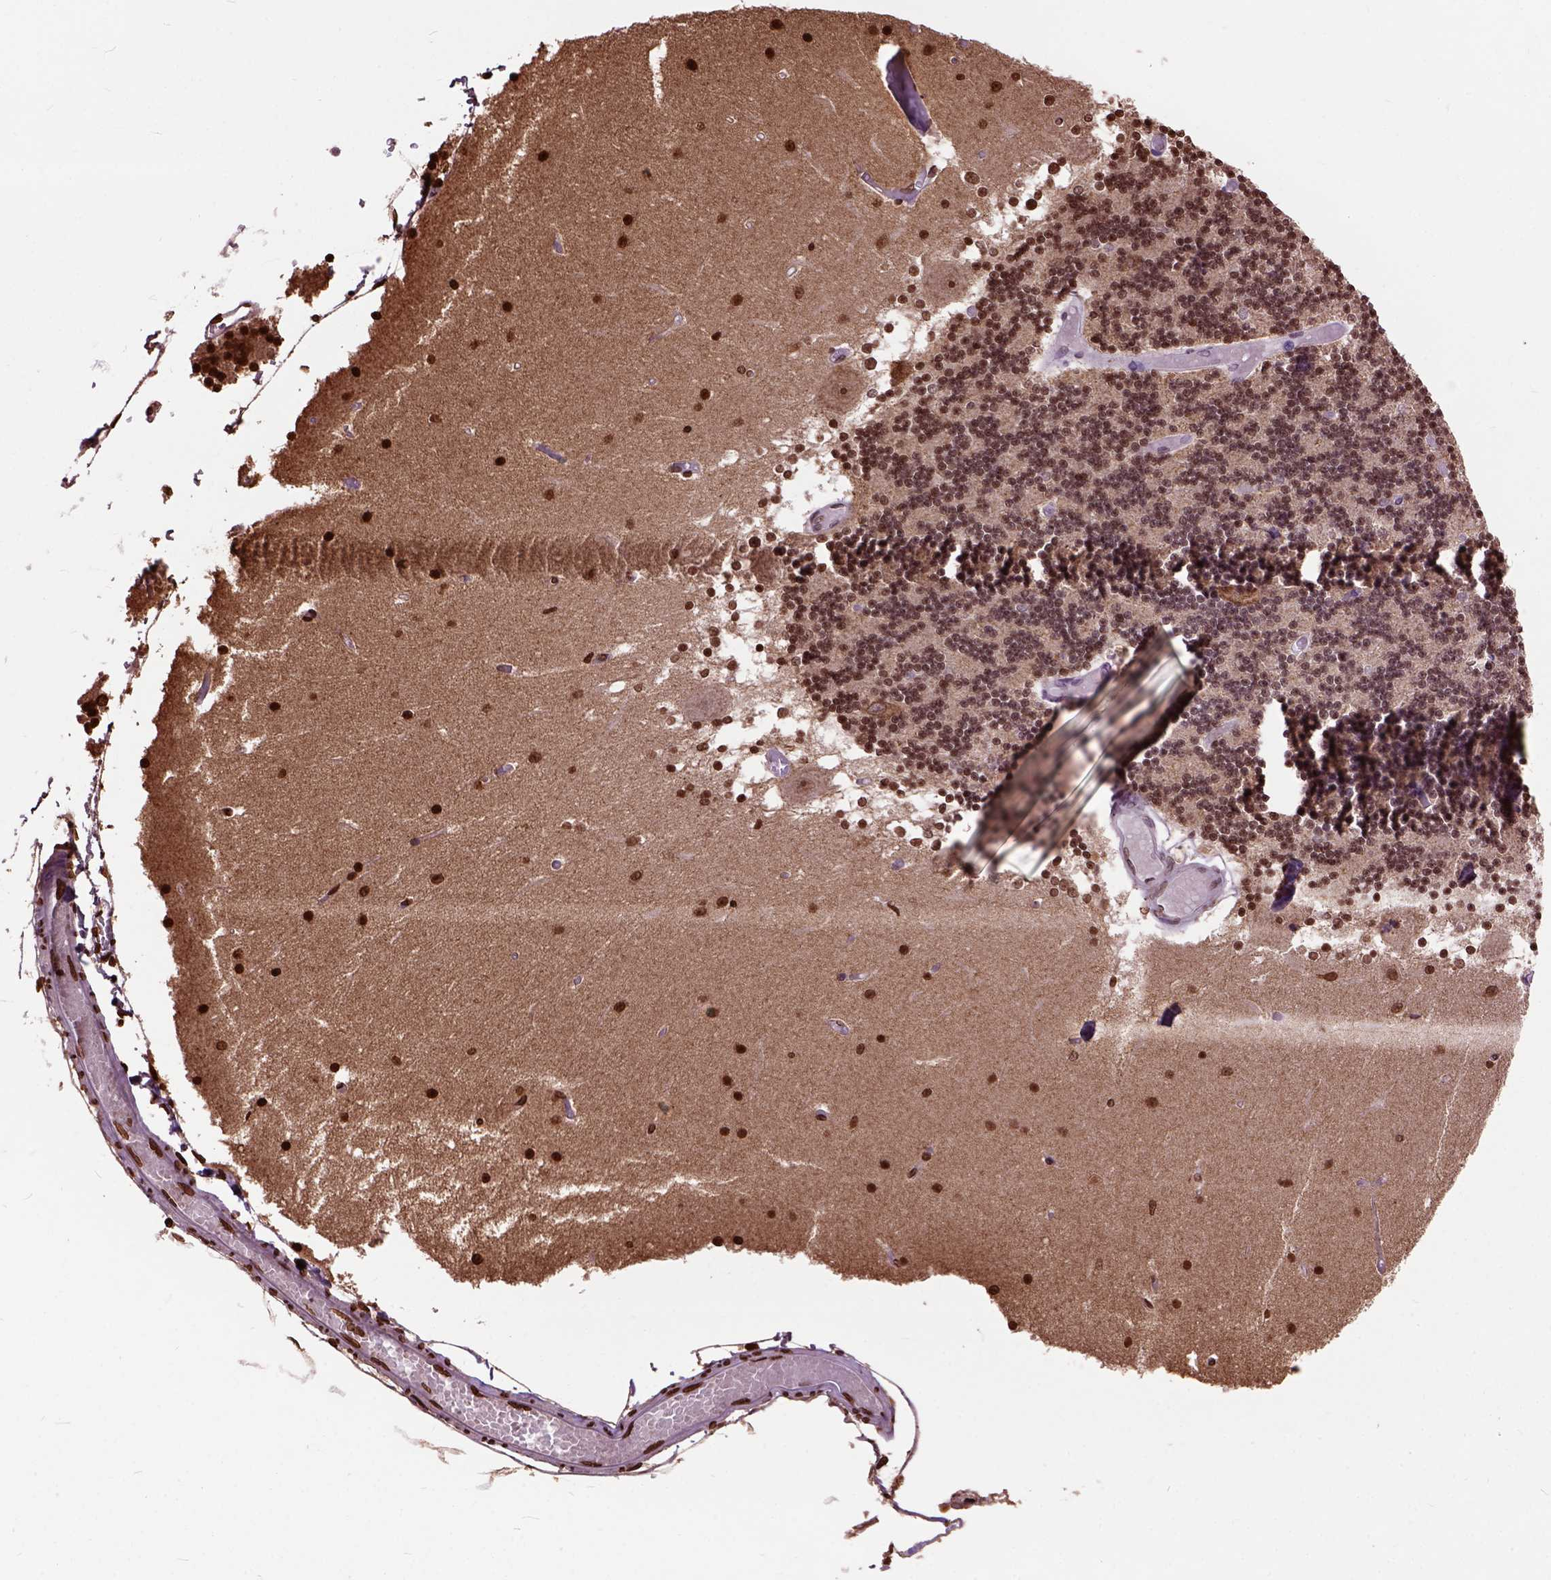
{"staining": {"intensity": "moderate", "quantity": ">75%", "location": "cytoplasmic/membranous,nuclear"}, "tissue": "cerebellum", "cell_type": "Cells in granular layer", "image_type": "normal", "snomed": [{"axis": "morphology", "description": "Normal tissue, NOS"}, {"axis": "topography", "description": "Cerebellum"}], "caption": "A medium amount of moderate cytoplasmic/membranous,nuclear positivity is appreciated in about >75% of cells in granular layer in unremarkable cerebellum.", "gene": "MAPT", "patient": {"sex": "female", "age": 28}}